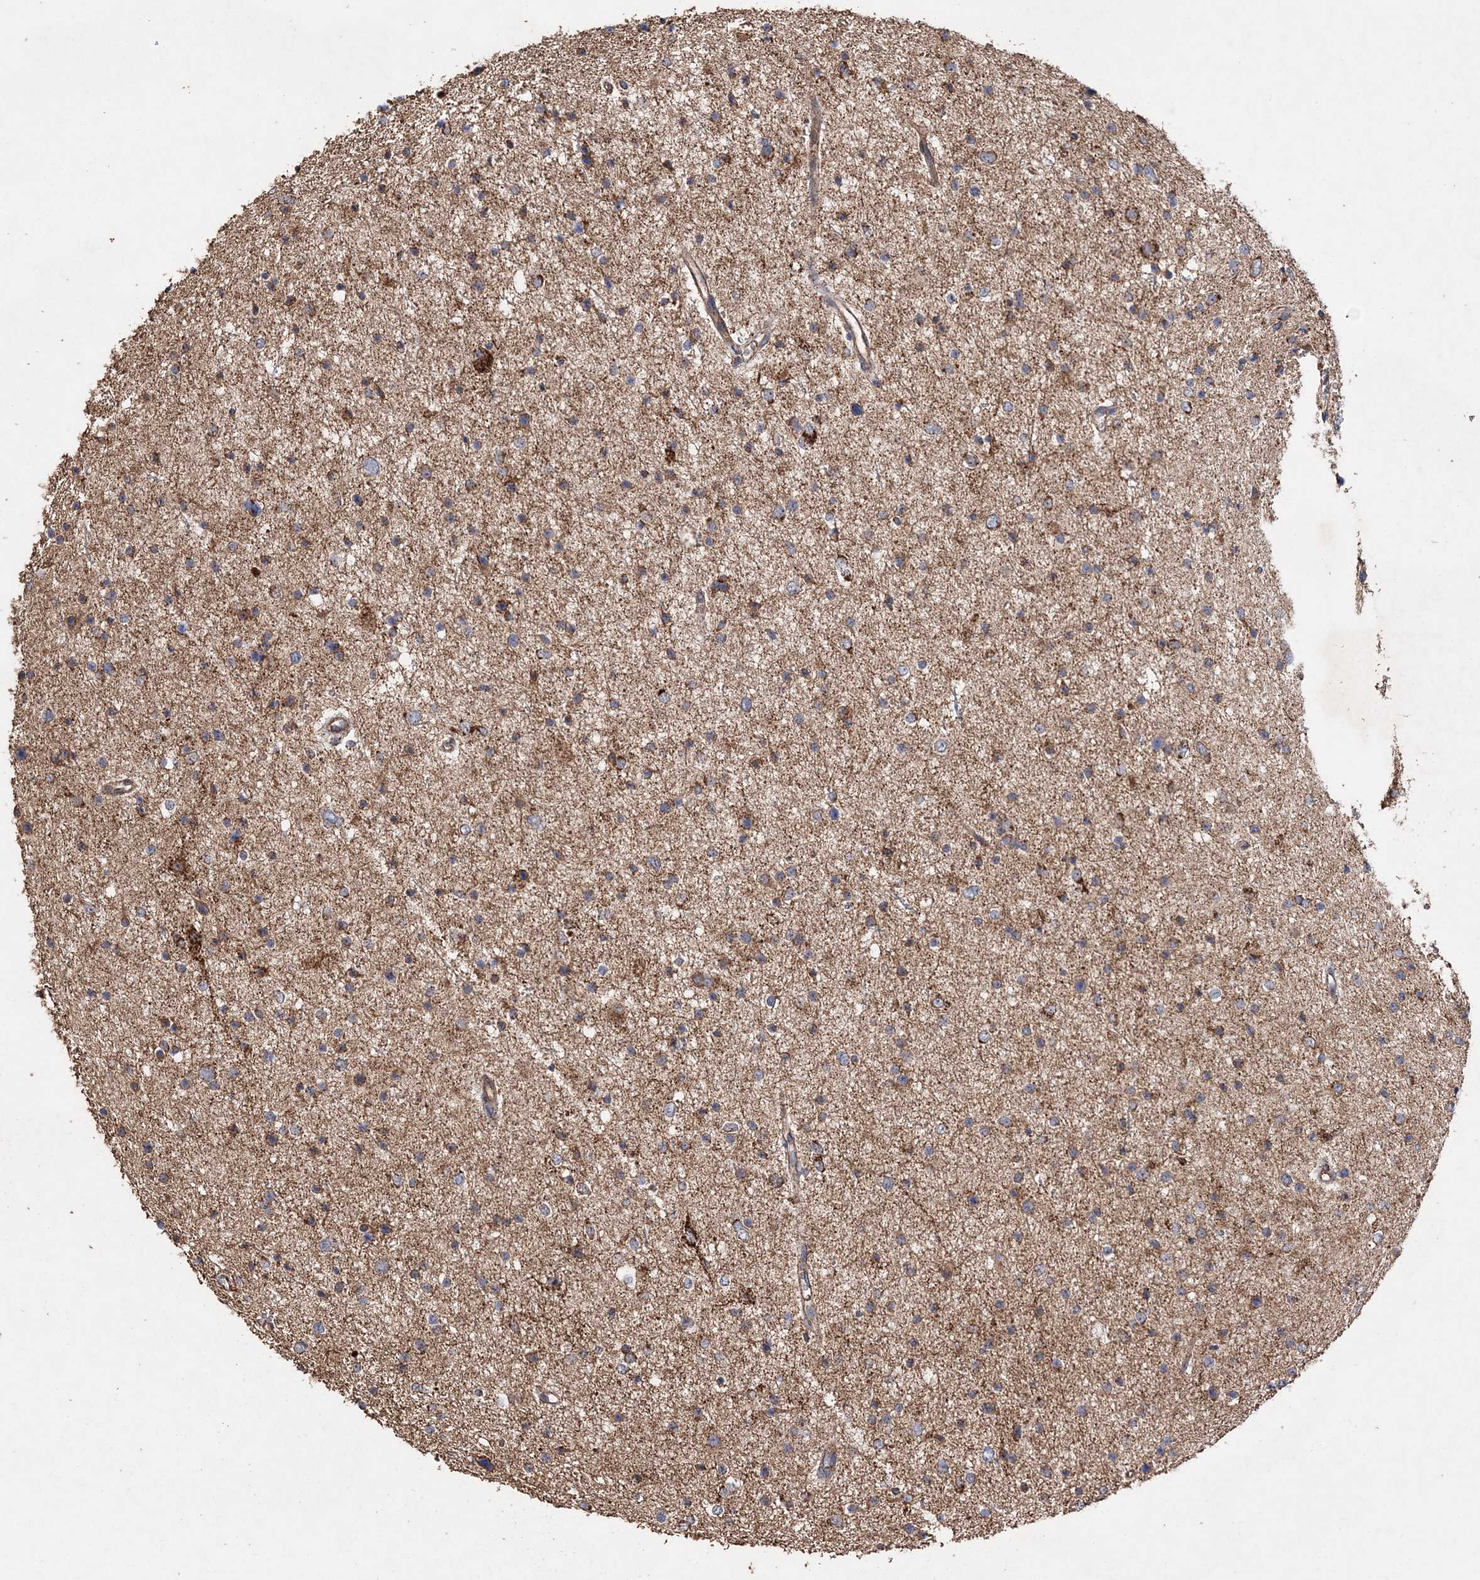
{"staining": {"intensity": "moderate", "quantity": ">75%", "location": "cytoplasmic/membranous"}, "tissue": "glioma", "cell_type": "Tumor cells", "image_type": "cancer", "snomed": [{"axis": "morphology", "description": "Glioma, malignant, Low grade"}, {"axis": "topography", "description": "Brain"}], "caption": "Approximately >75% of tumor cells in human malignant glioma (low-grade) show moderate cytoplasmic/membranous protein staining as visualized by brown immunohistochemical staining.", "gene": "POC5", "patient": {"sex": "female", "age": 37}}